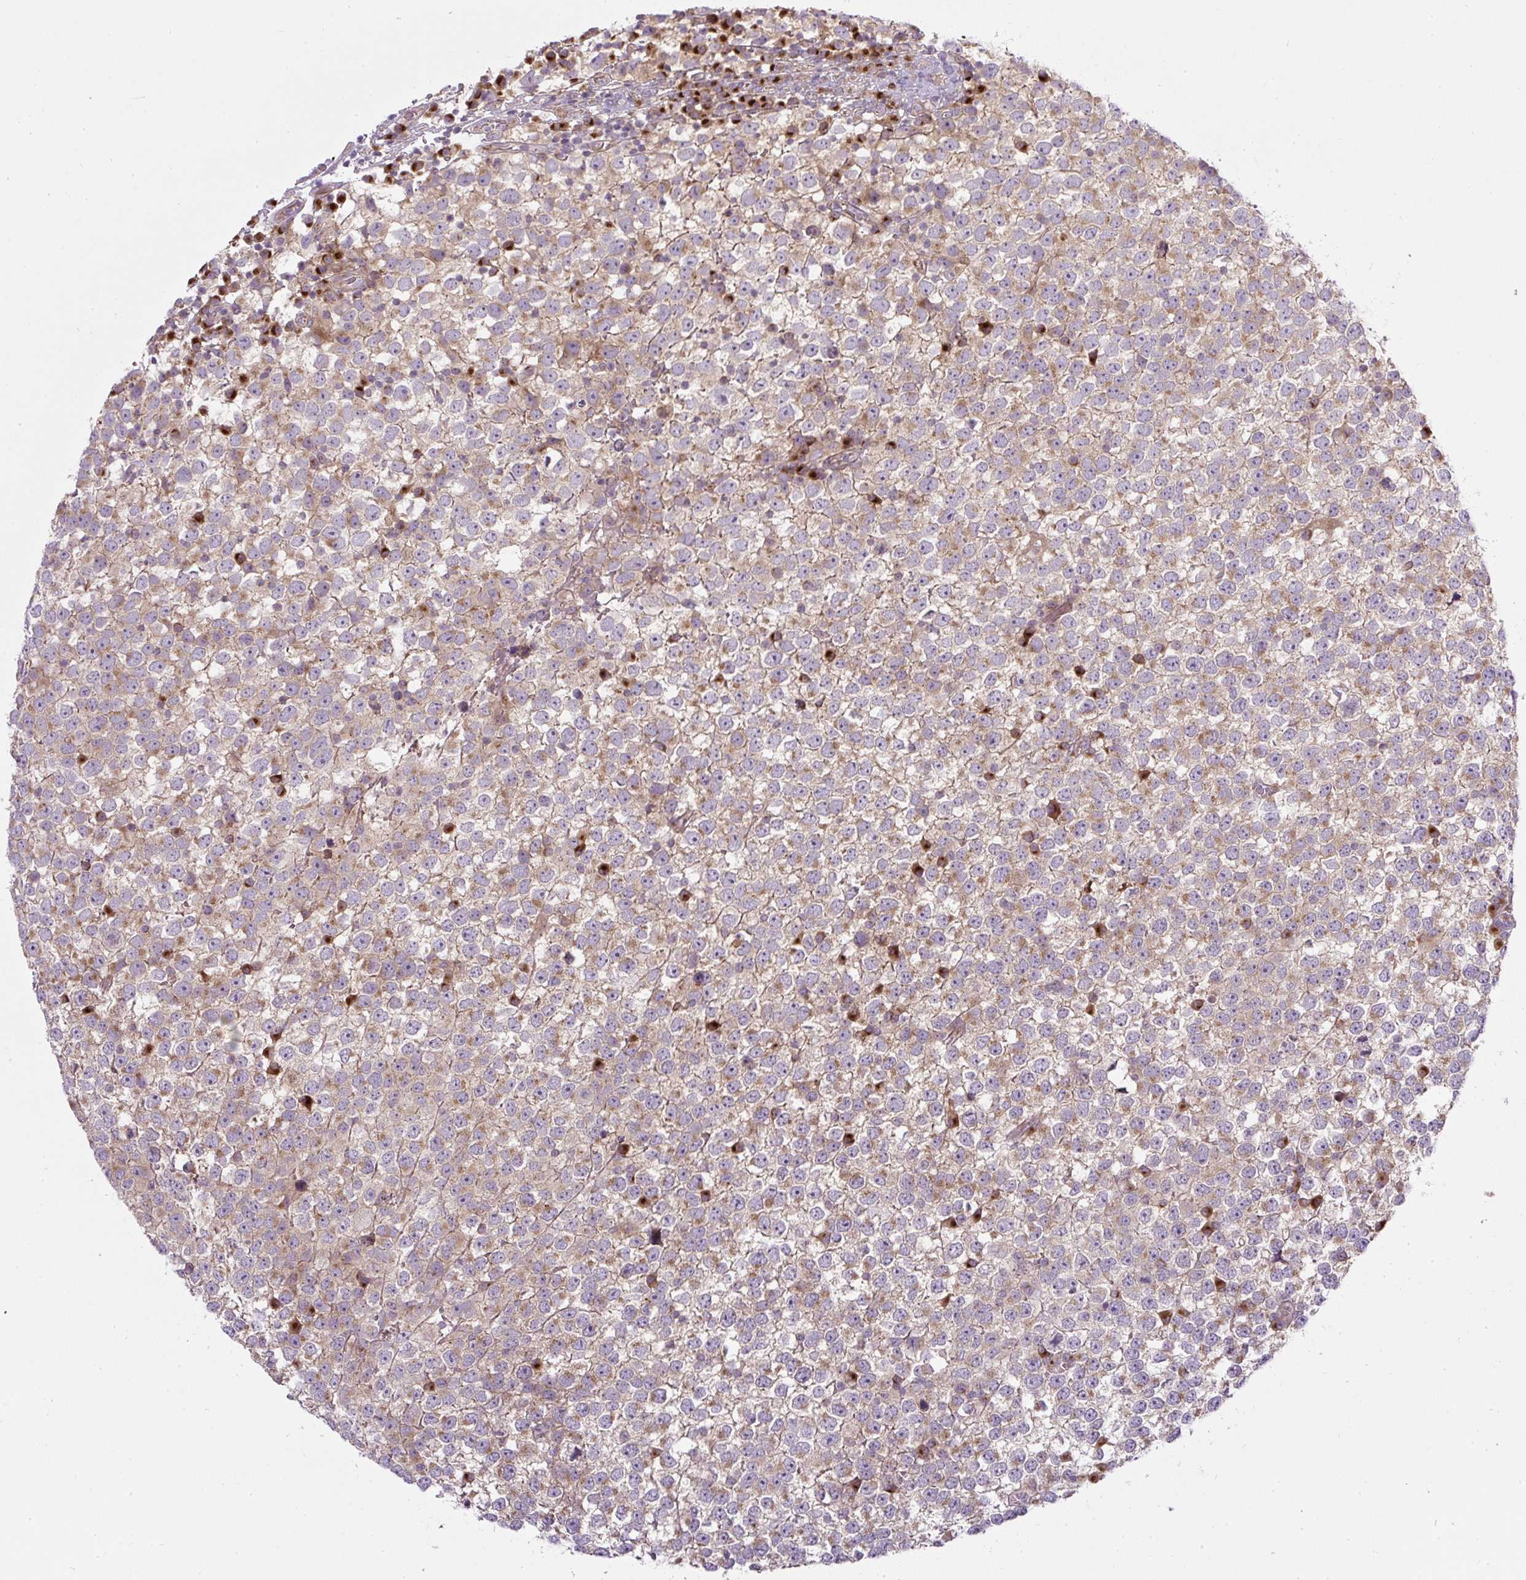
{"staining": {"intensity": "weak", "quantity": "25%-75%", "location": "cytoplasmic/membranous"}, "tissue": "testis cancer", "cell_type": "Tumor cells", "image_type": "cancer", "snomed": [{"axis": "morphology", "description": "Seminoma, NOS"}, {"axis": "topography", "description": "Testis"}], "caption": "Testis seminoma stained with DAB IHC shows low levels of weak cytoplasmic/membranous expression in approximately 25%-75% of tumor cells.", "gene": "MLX", "patient": {"sex": "male", "age": 65}}